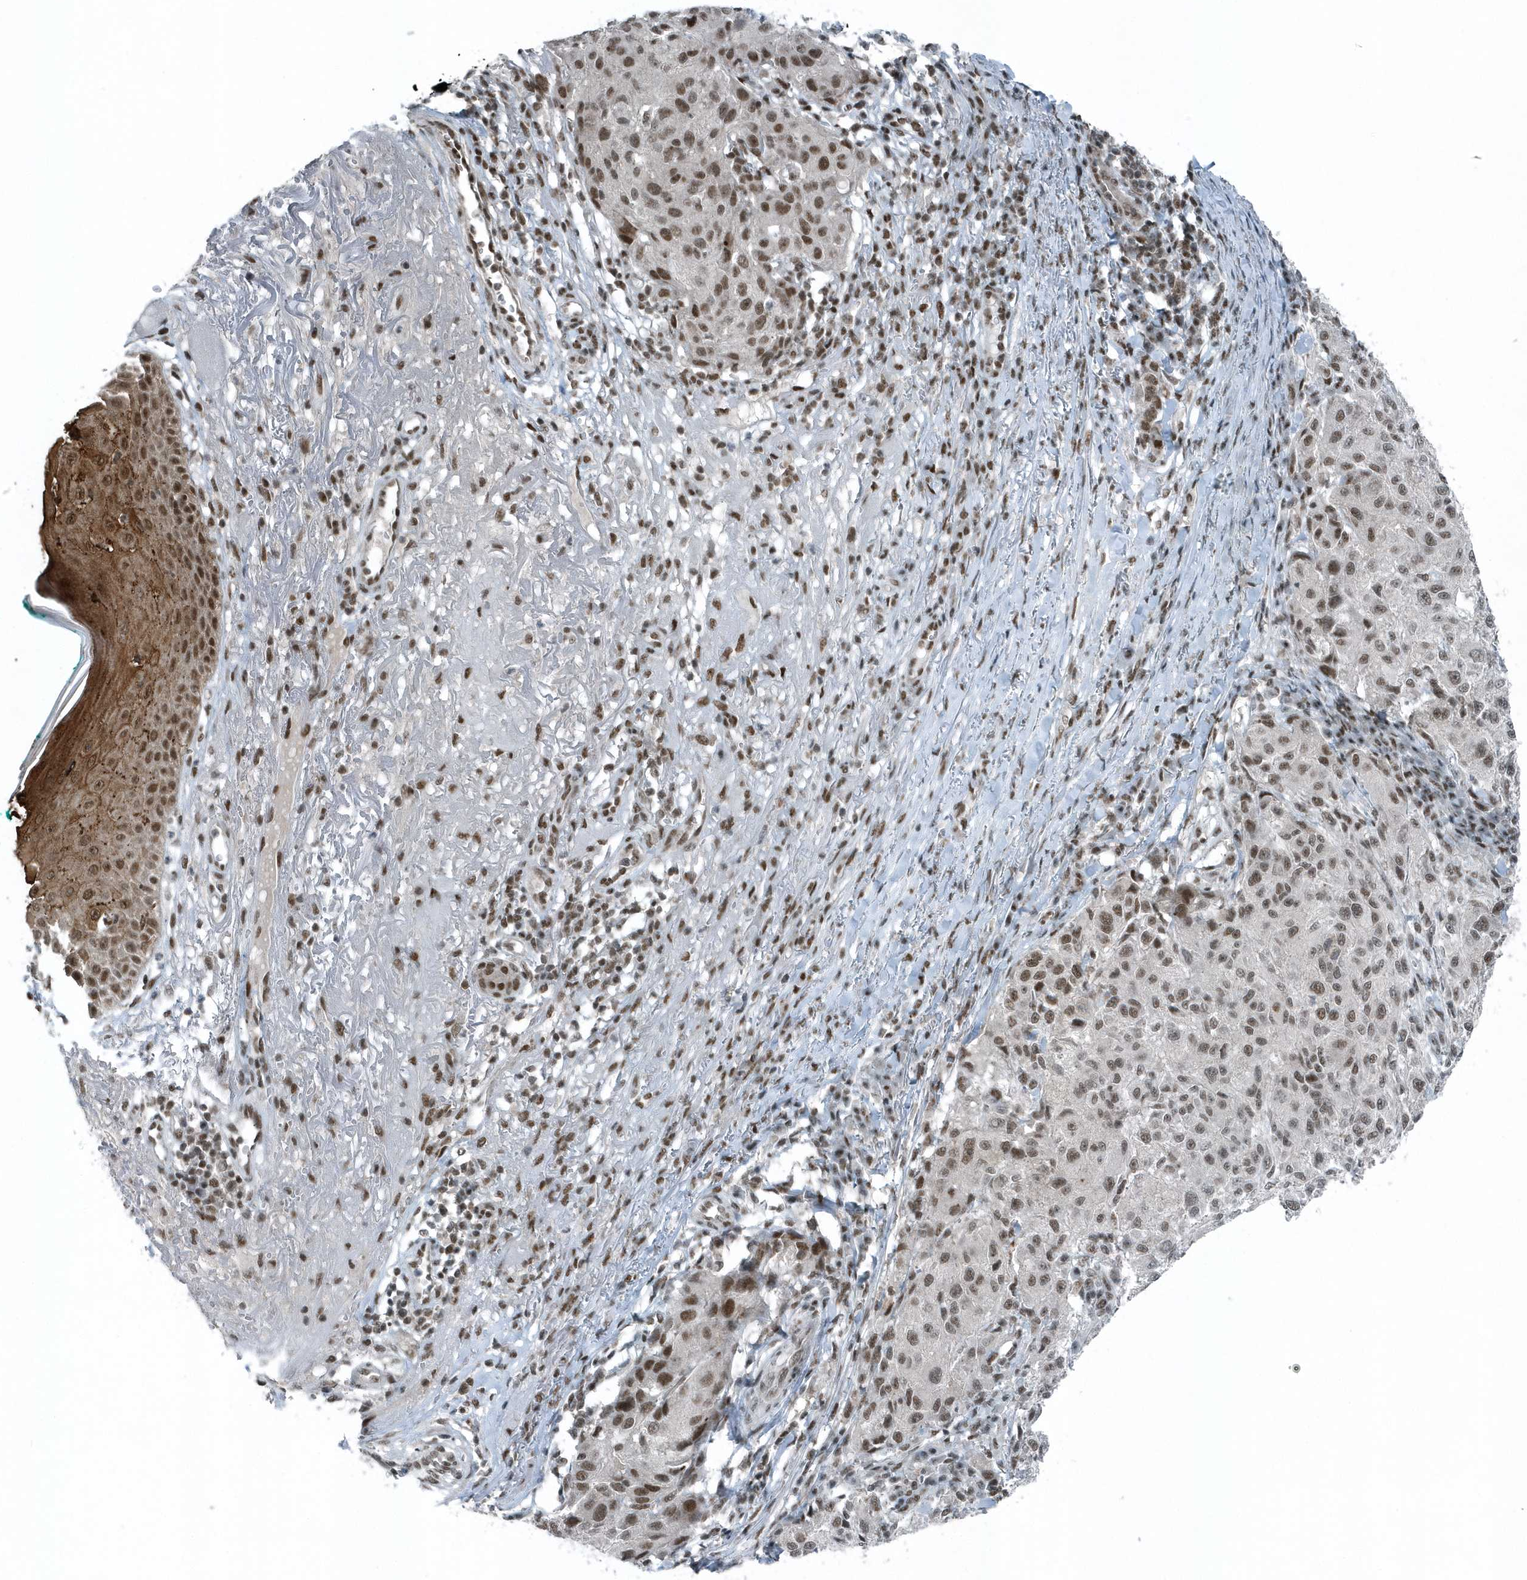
{"staining": {"intensity": "moderate", "quantity": "25%-75%", "location": "nuclear"}, "tissue": "melanoma", "cell_type": "Tumor cells", "image_type": "cancer", "snomed": [{"axis": "morphology", "description": "Necrosis, NOS"}, {"axis": "morphology", "description": "Malignant melanoma, NOS"}, {"axis": "topography", "description": "Skin"}], "caption": "Tumor cells demonstrate moderate nuclear expression in about 25%-75% of cells in malignant melanoma. The protein is shown in brown color, while the nuclei are stained blue.", "gene": "YTHDC1", "patient": {"sex": "female", "age": 87}}